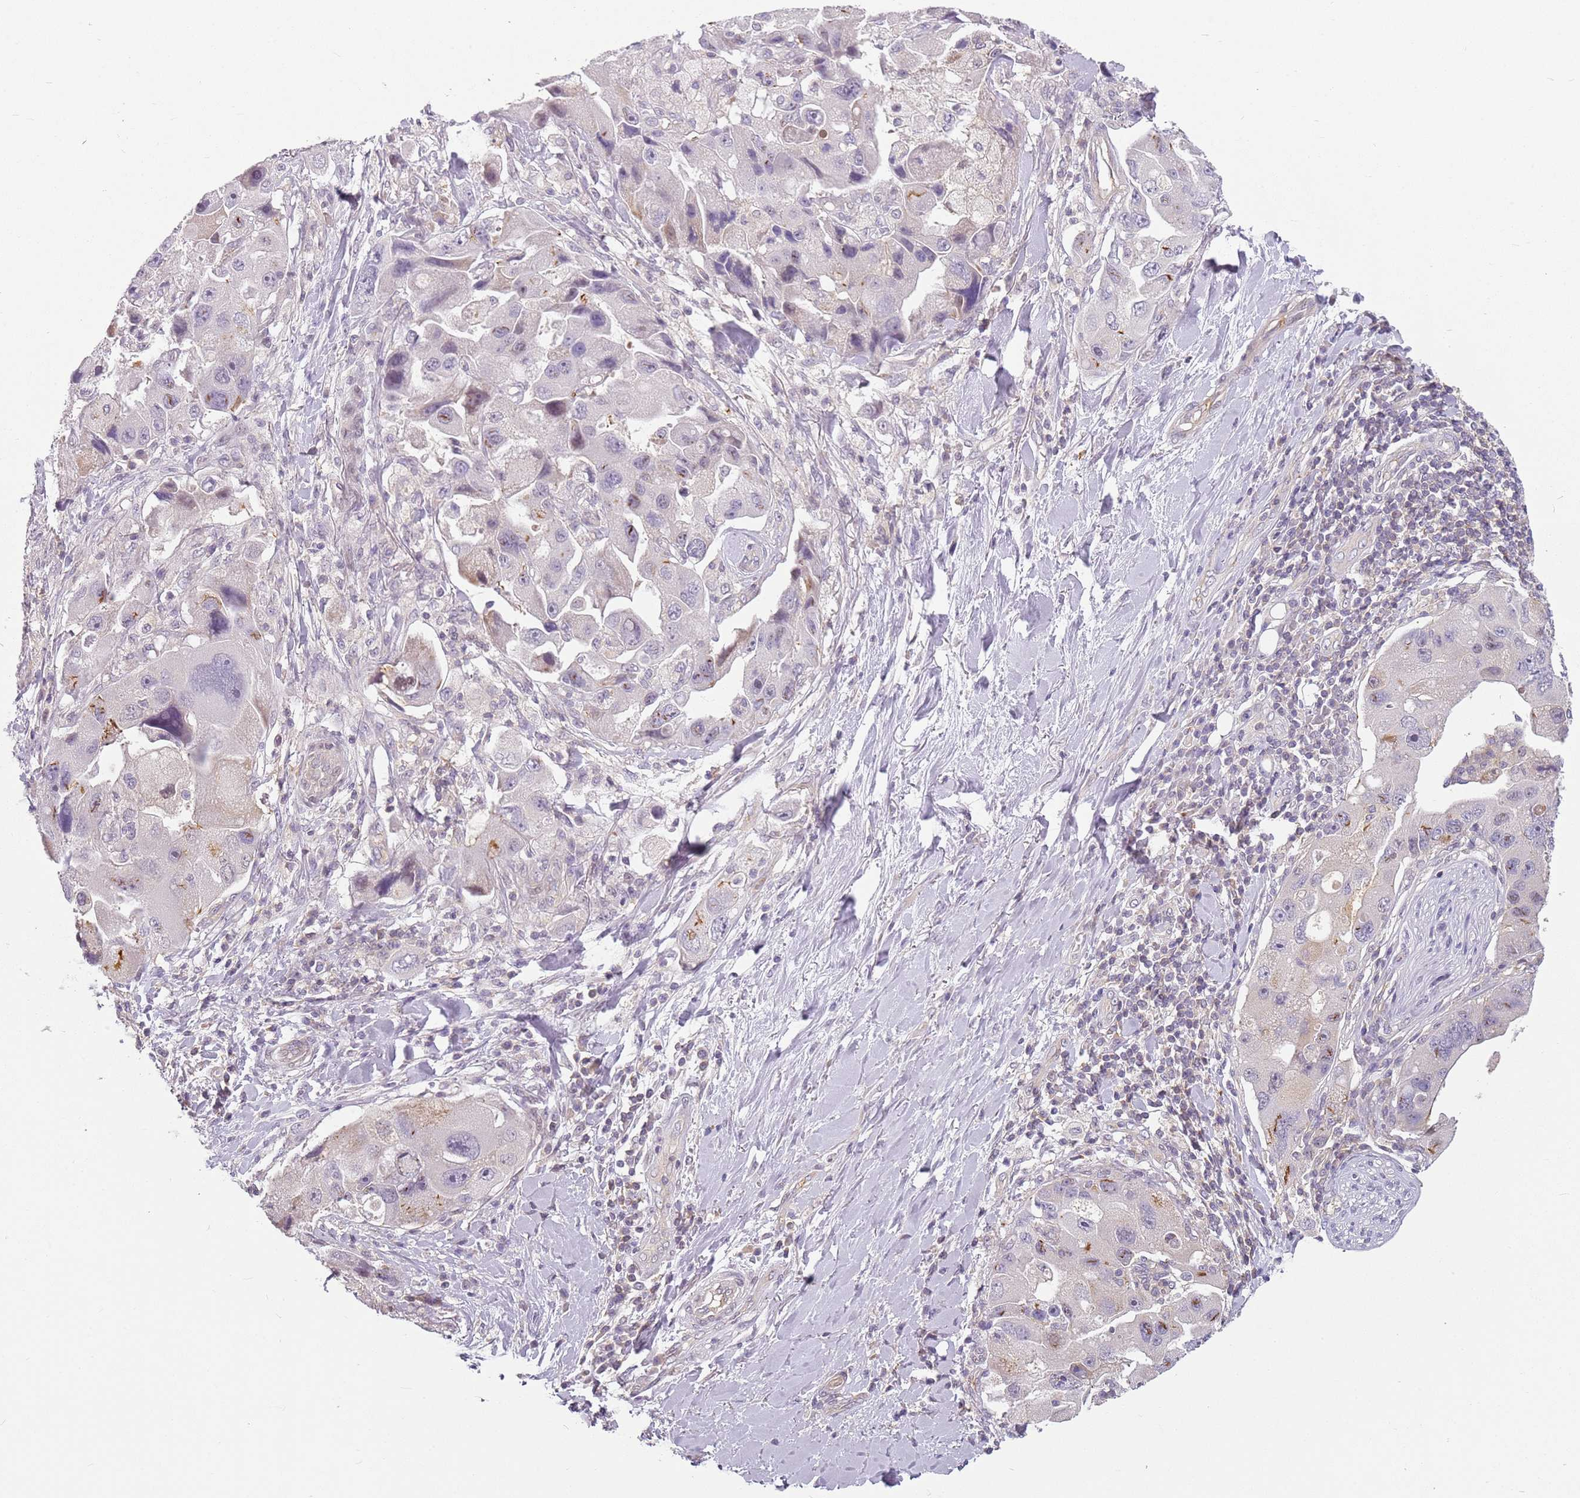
{"staining": {"intensity": "moderate", "quantity": "<25%", "location": "cytoplasmic/membranous"}, "tissue": "lung cancer", "cell_type": "Tumor cells", "image_type": "cancer", "snomed": [{"axis": "morphology", "description": "Adenocarcinoma, NOS"}, {"axis": "topography", "description": "Lung"}], "caption": "This image displays adenocarcinoma (lung) stained with immunohistochemistry (IHC) to label a protein in brown. The cytoplasmic/membranous of tumor cells show moderate positivity for the protein. Nuclei are counter-stained blue.", "gene": "DEFB116", "patient": {"sex": "female", "age": 54}}